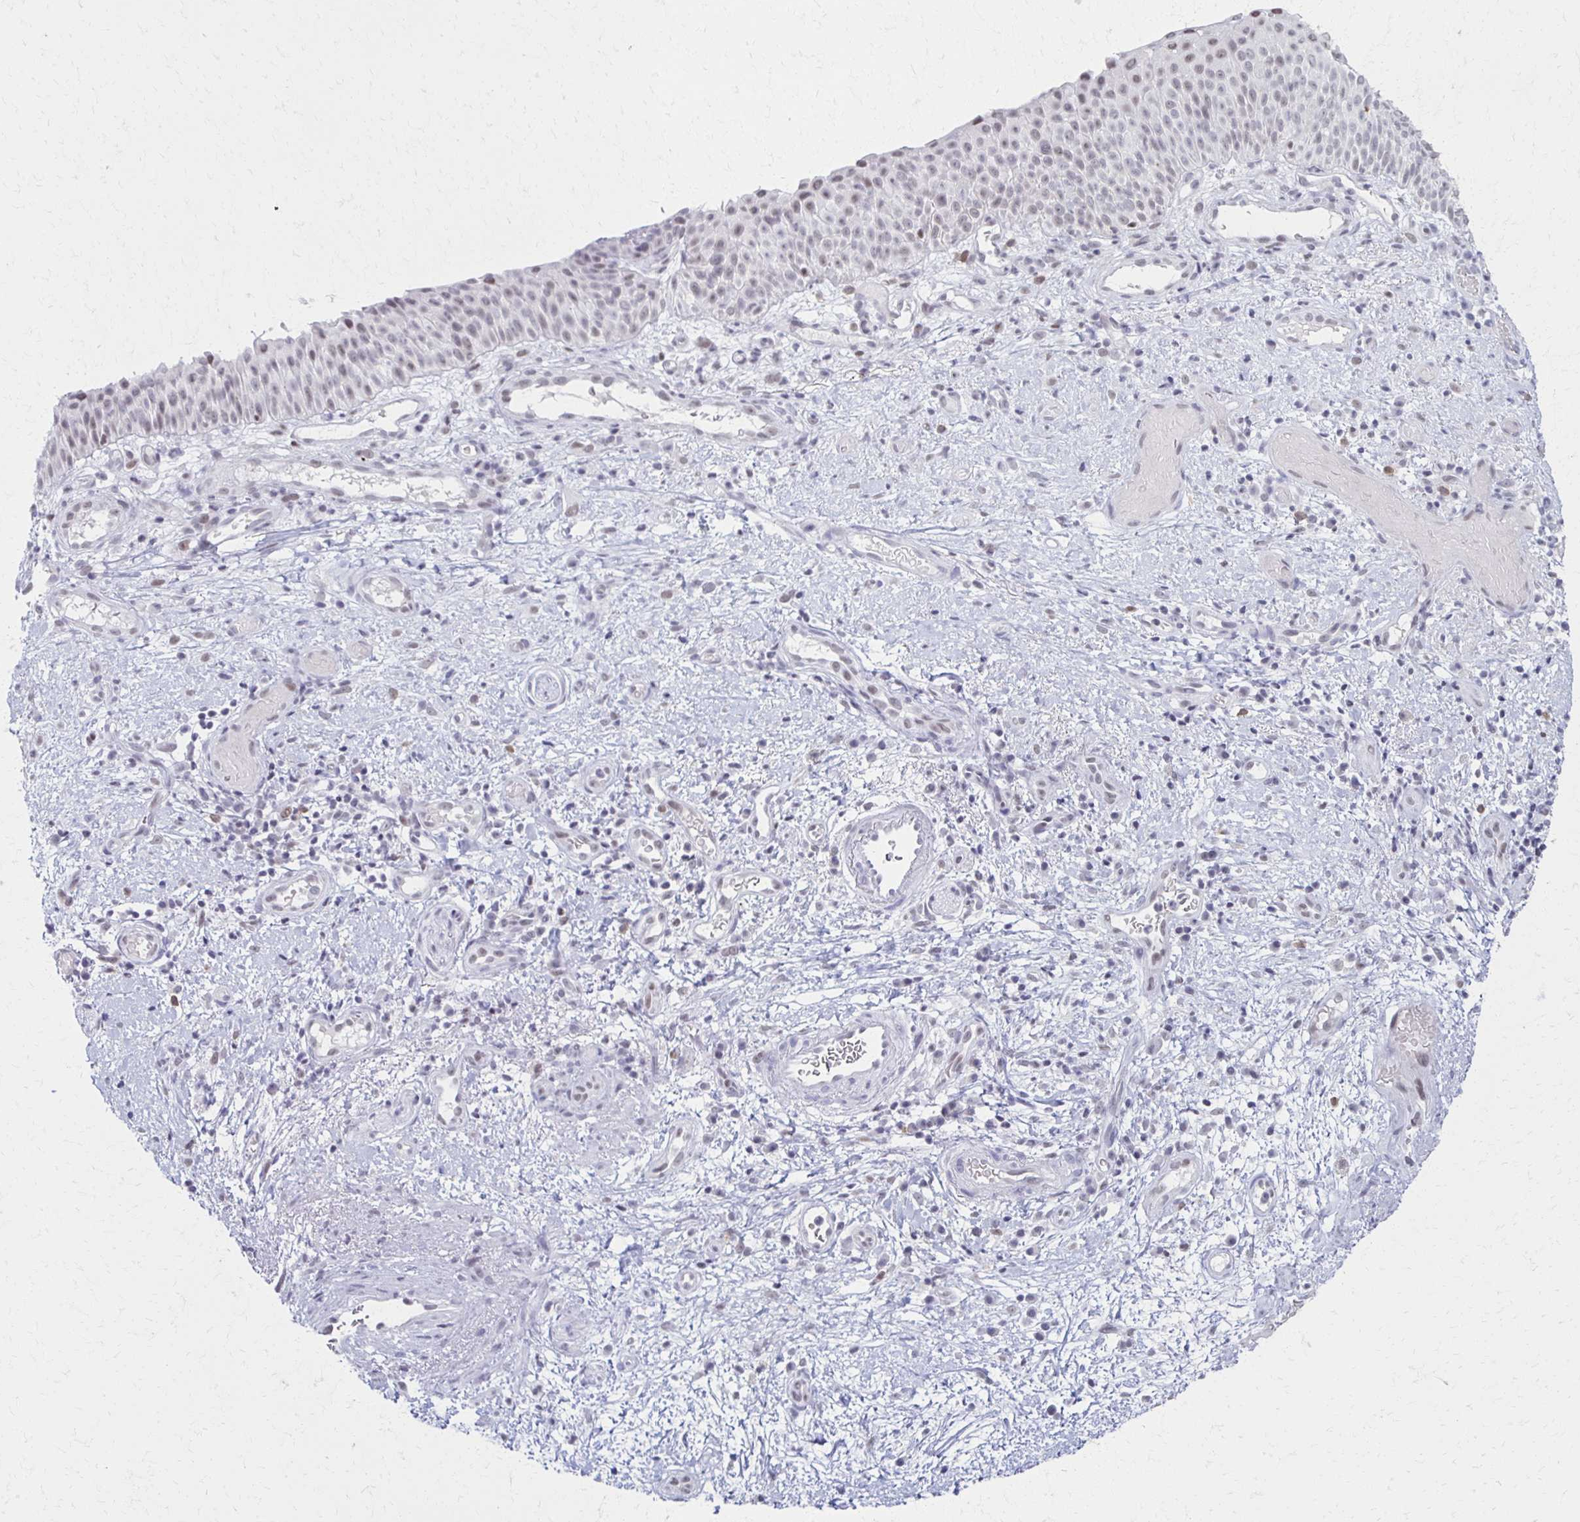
{"staining": {"intensity": "moderate", "quantity": "25%-75%", "location": "nuclear"}, "tissue": "nasopharynx", "cell_type": "Respiratory epithelial cells", "image_type": "normal", "snomed": [{"axis": "morphology", "description": "Normal tissue, NOS"}, {"axis": "morphology", "description": "Inflammation, NOS"}, {"axis": "topography", "description": "Nasopharynx"}], "caption": "Immunohistochemistry (IHC) staining of normal nasopharynx, which reveals medium levels of moderate nuclear expression in approximately 25%-75% of respiratory epithelial cells indicating moderate nuclear protein expression. The staining was performed using DAB (3,3'-diaminobenzidine) (brown) for protein detection and nuclei were counterstained in hematoxylin (blue).", "gene": "IRF7", "patient": {"sex": "male", "age": 54}}